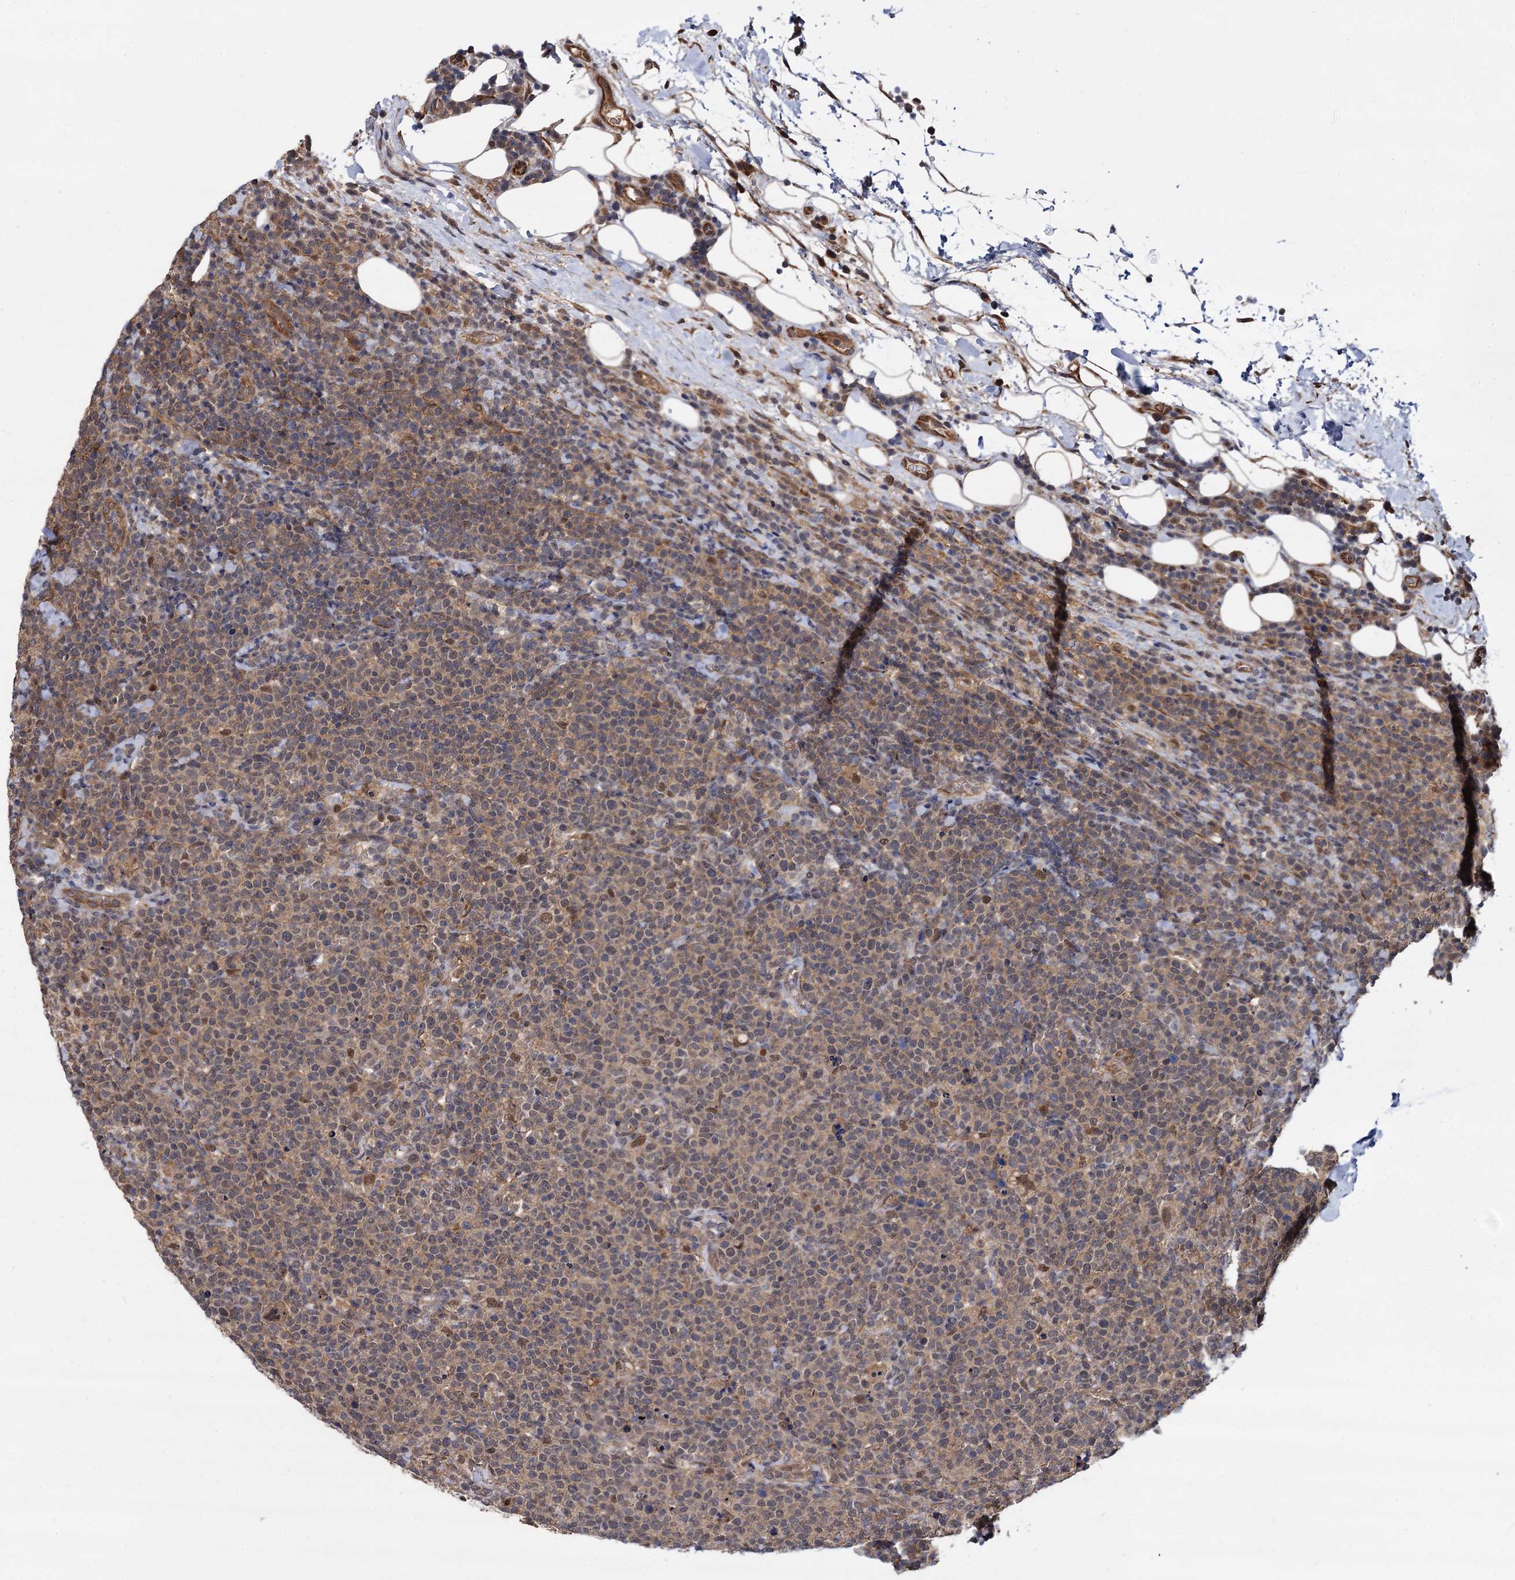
{"staining": {"intensity": "weak", "quantity": ">75%", "location": "cytoplasmic/membranous"}, "tissue": "lymphoma", "cell_type": "Tumor cells", "image_type": "cancer", "snomed": [{"axis": "morphology", "description": "Malignant lymphoma, non-Hodgkin's type, High grade"}, {"axis": "topography", "description": "Lymph node"}], "caption": "Malignant lymphoma, non-Hodgkin's type (high-grade) stained with DAB (3,3'-diaminobenzidine) immunohistochemistry displays low levels of weak cytoplasmic/membranous positivity in approximately >75% of tumor cells.", "gene": "PSMD4", "patient": {"sex": "male", "age": 61}}